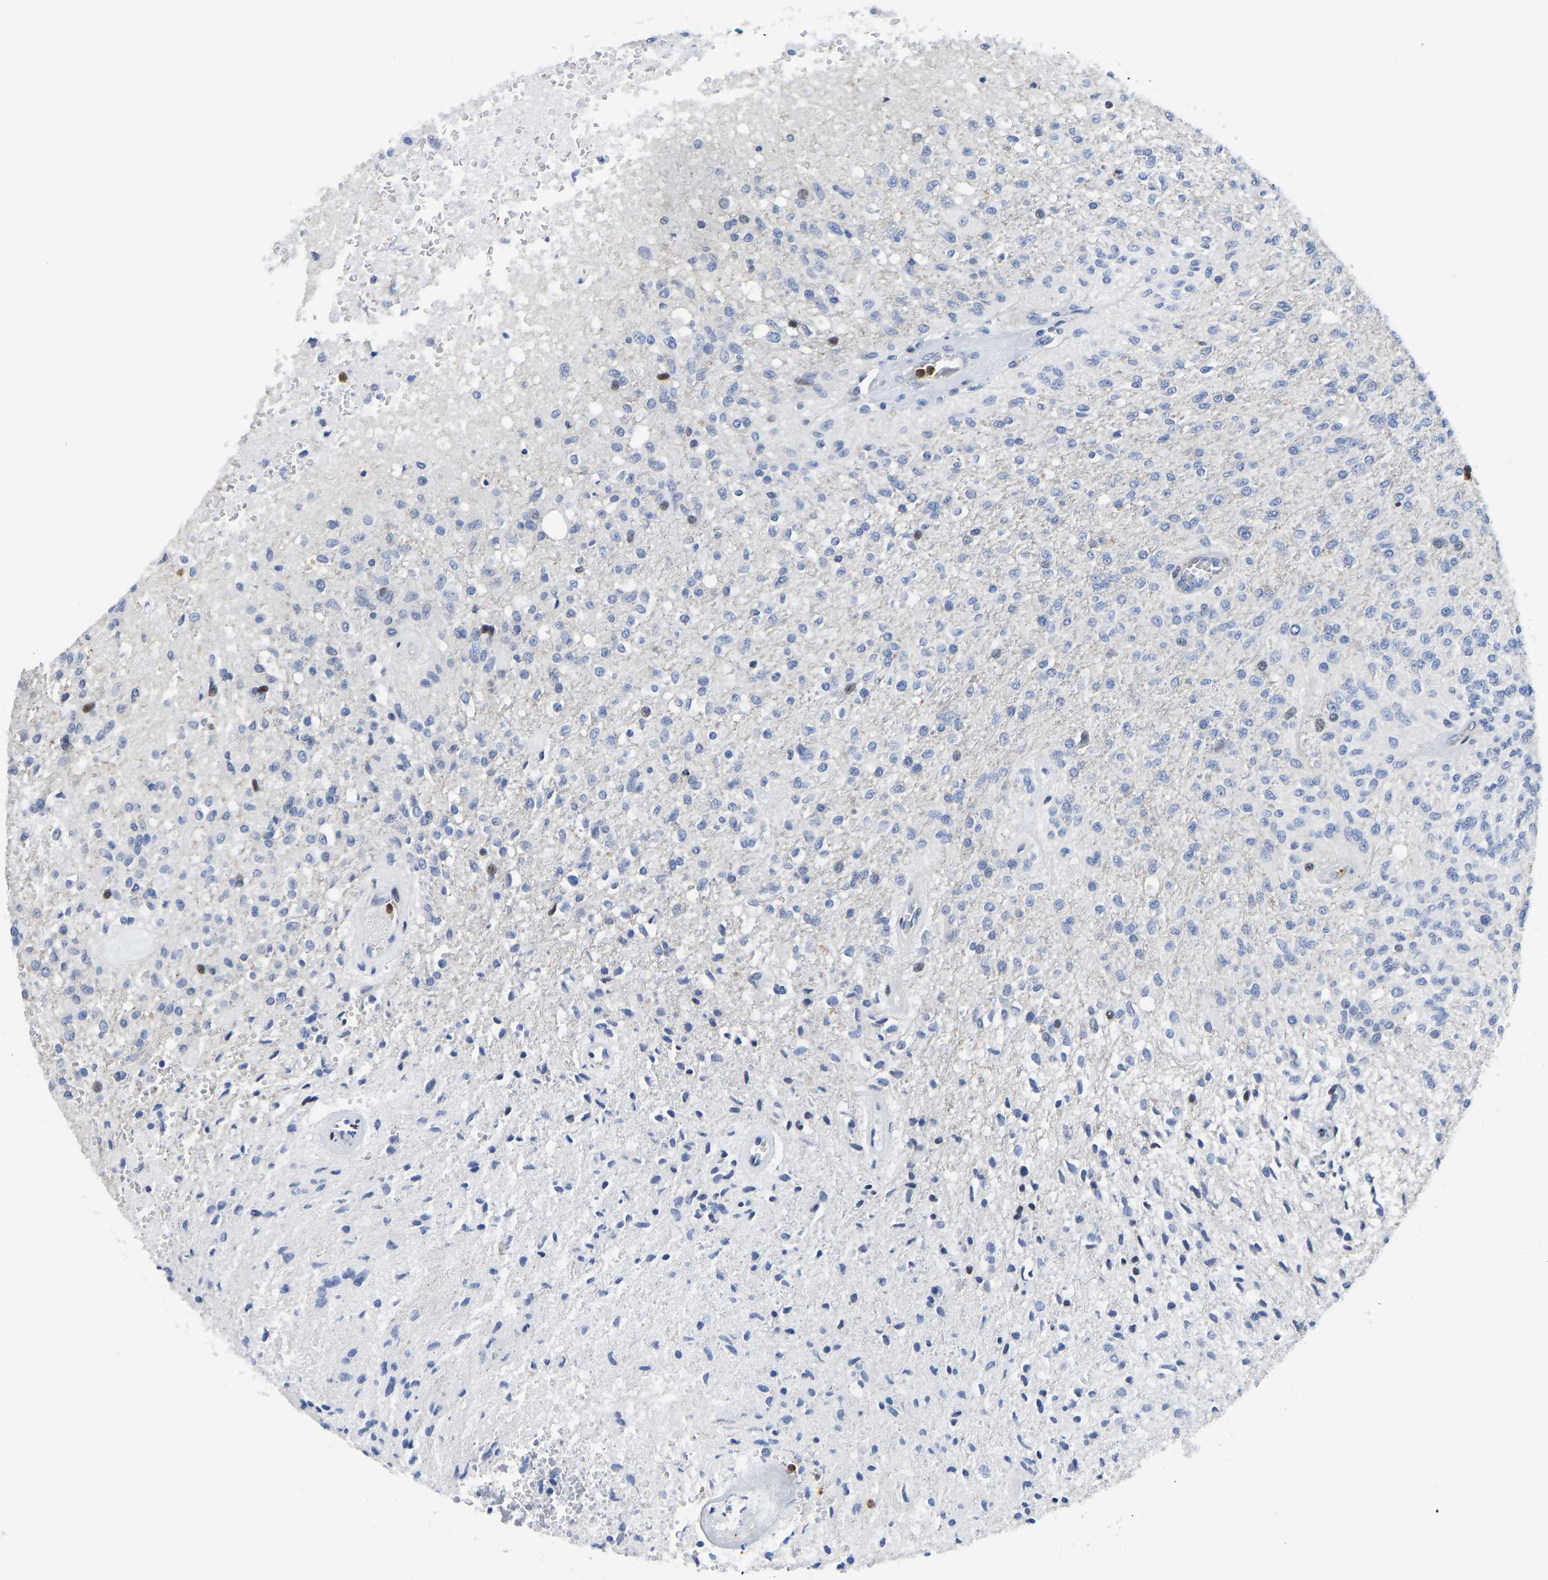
{"staining": {"intensity": "negative", "quantity": "none", "location": "none"}, "tissue": "glioma", "cell_type": "Tumor cells", "image_type": "cancer", "snomed": [{"axis": "morphology", "description": "Normal tissue, NOS"}, {"axis": "morphology", "description": "Glioma, malignant, High grade"}, {"axis": "topography", "description": "Cerebral cortex"}], "caption": "Immunohistochemistry photomicrograph of human glioma stained for a protein (brown), which demonstrates no positivity in tumor cells.", "gene": "HDAC5", "patient": {"sex": "male", "age": 77}}